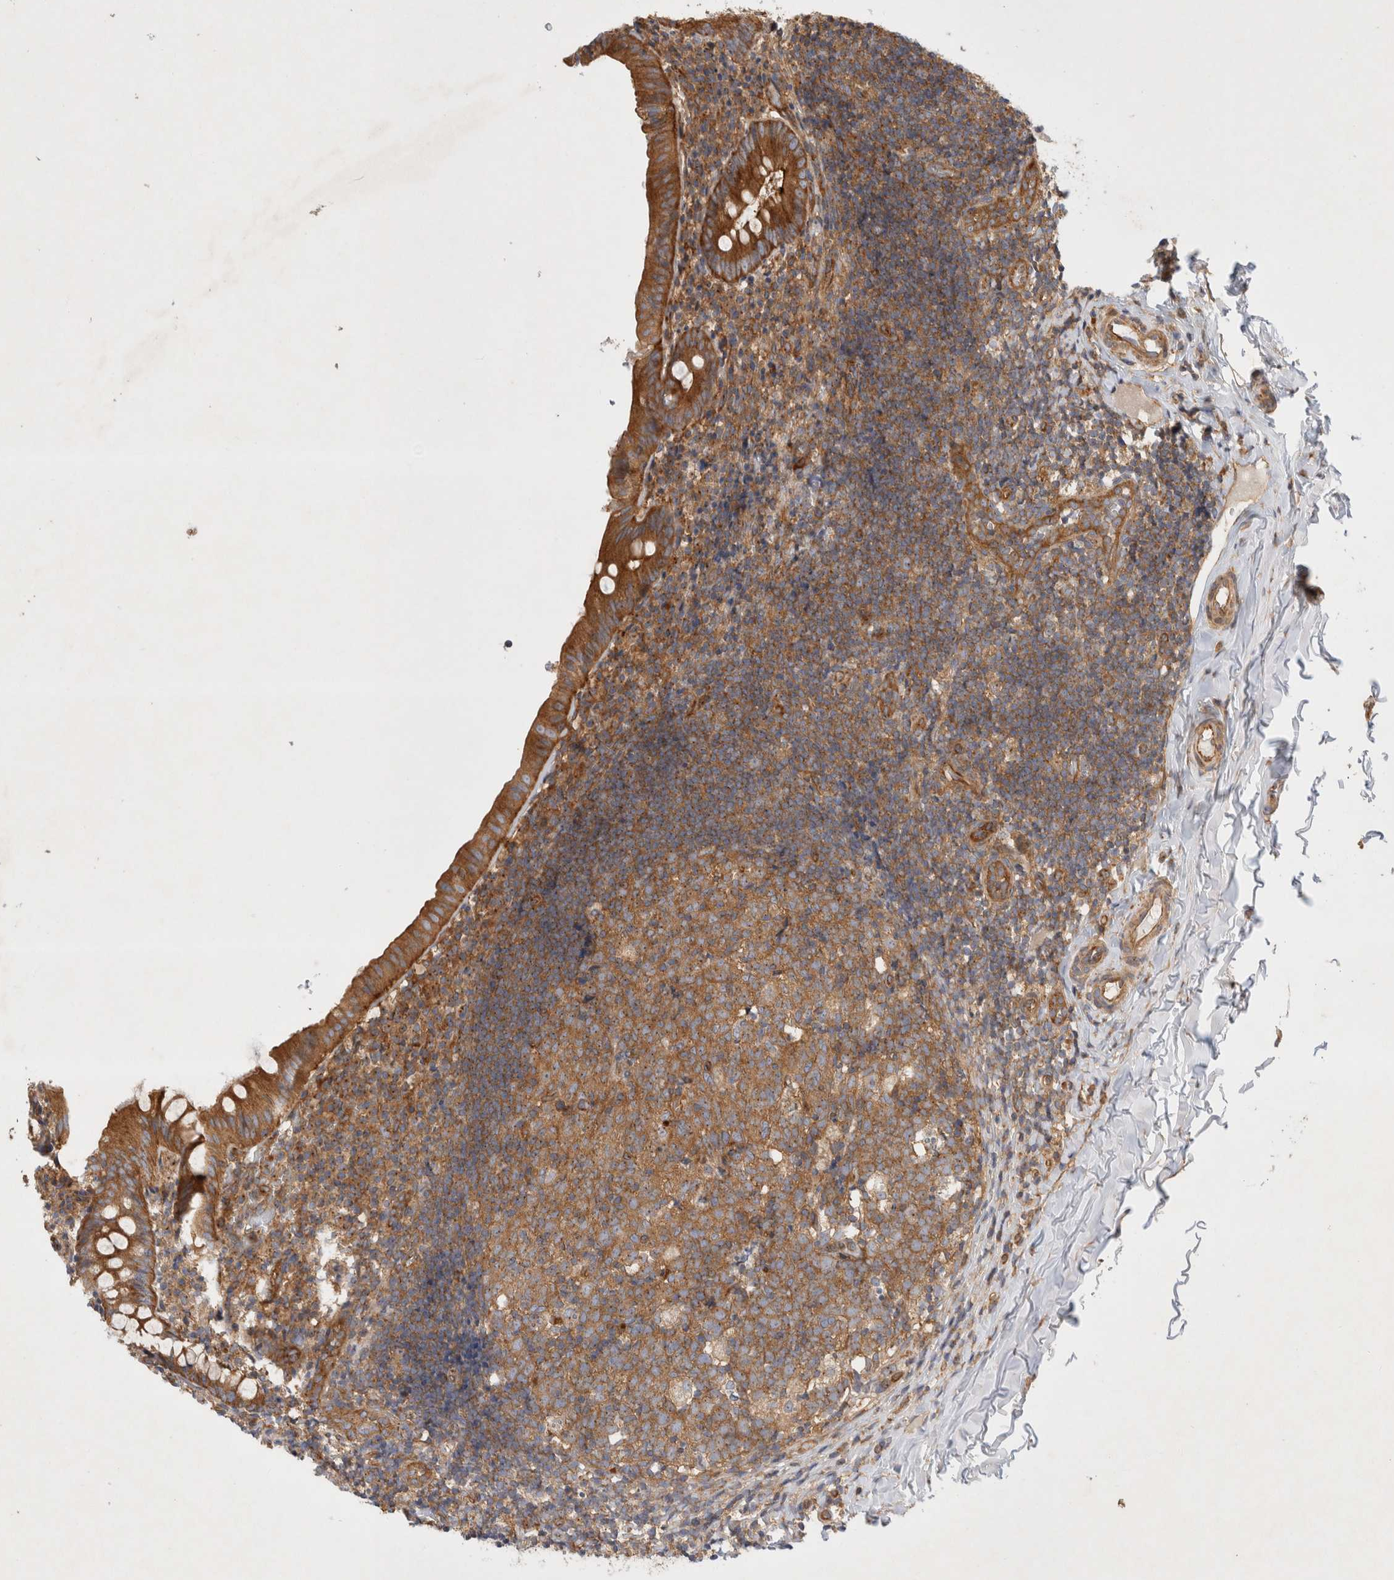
{"staining": {"intensity": "strong", "quantity": ">75%", "location": "cytoplasmic/membranous"}, "tissue": "appendix", "cell_type": "Glandular cells", "image_type": "normal", "snomed": [{"axis": "morphology", "description": "Normal tissue, NOS"}, {"axis": "topography", "description": "Appendix"}], "caption": "Normal appendix was stained to show a protein in brown. There is high levels of strong cytoplasmic/membranous positivity in about >75% of glandular cells.", "gene": "GPR150", "patient": {"sex": "male", "age": 8}}